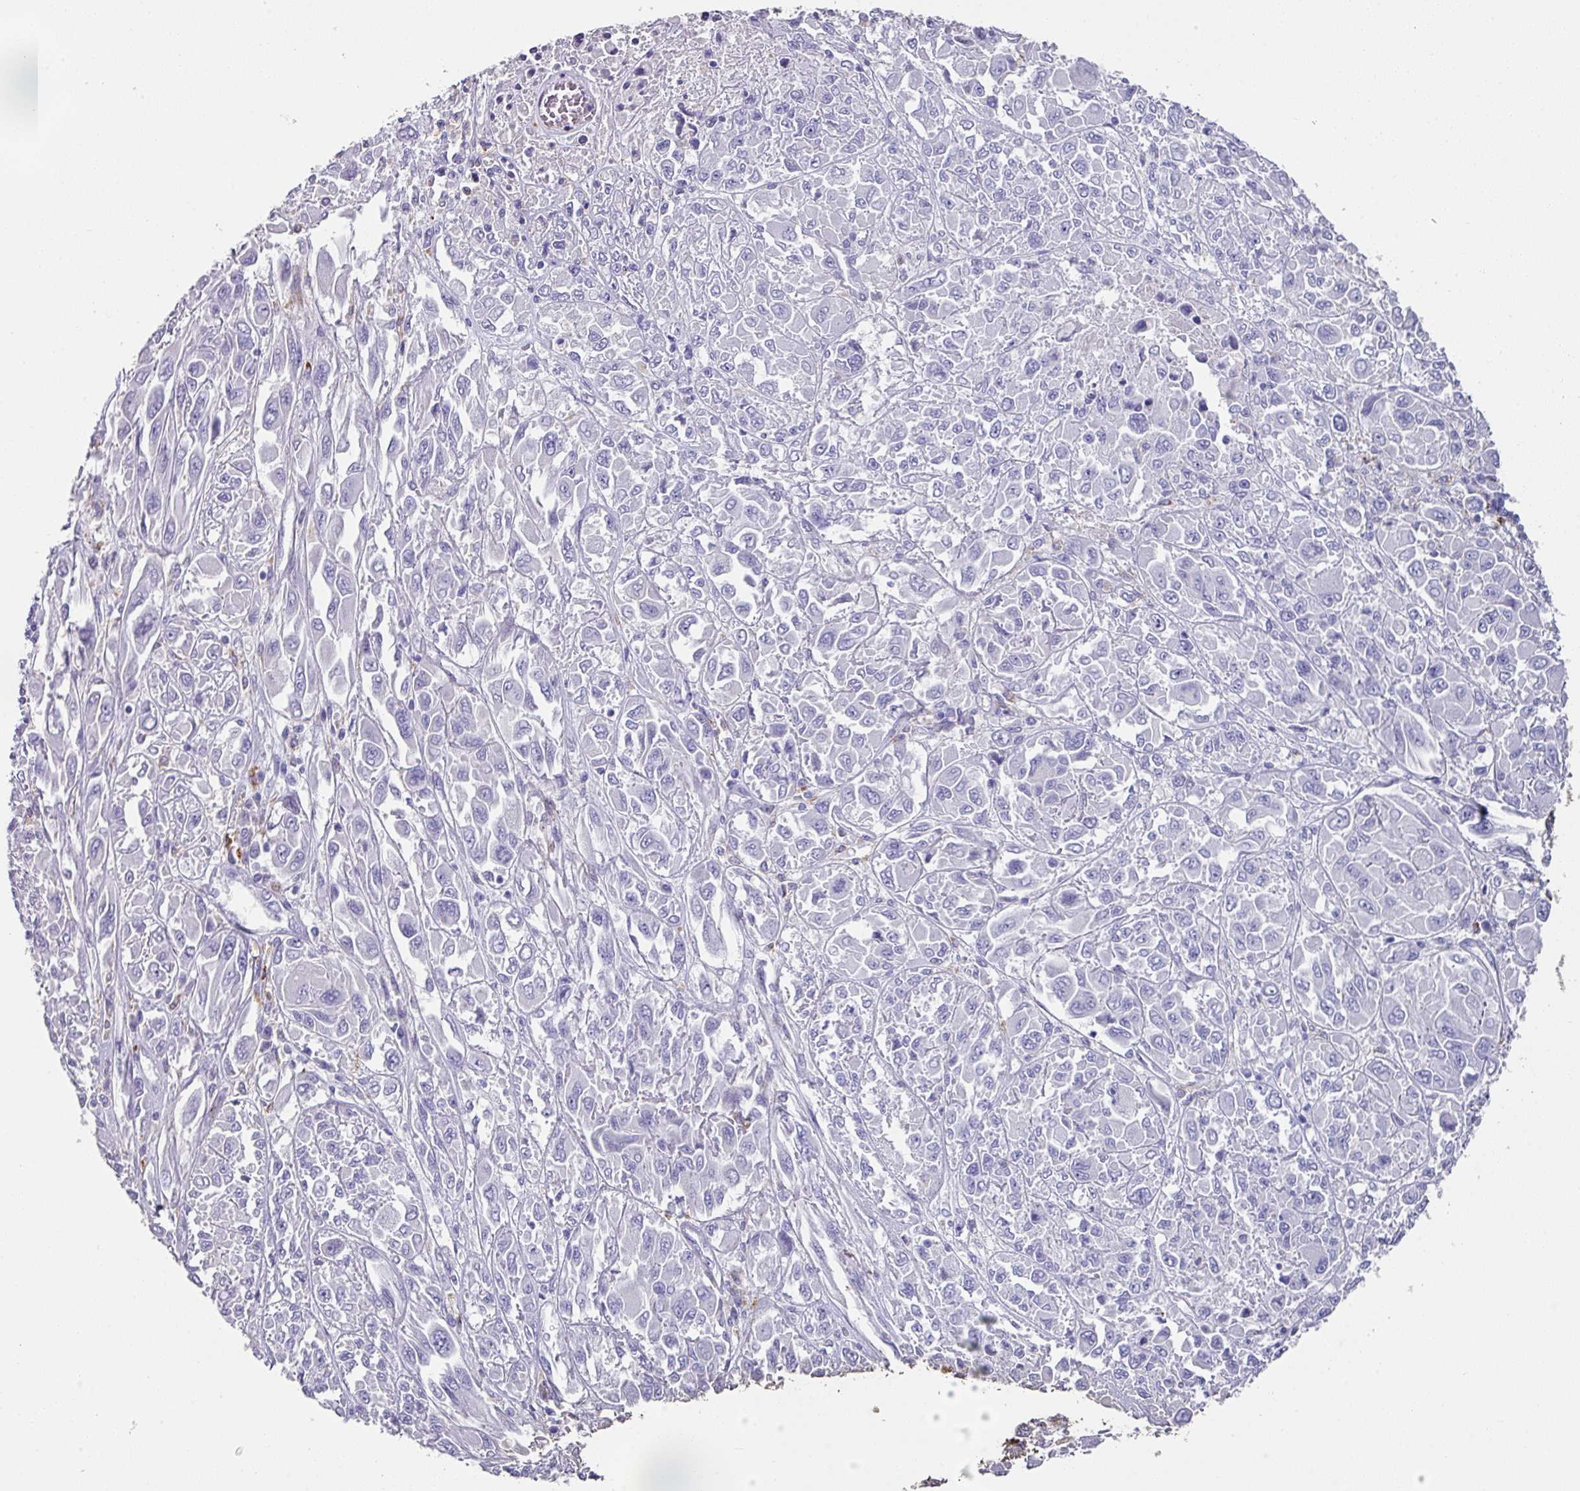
{"staining": {"intensity": "negative", "quantity": "none", "location": "none"}, "tissue": "melanoma", "cell_type": "Tumor cells", "image_type": "cancer", "snomed": [{"axis": "morphology", "description": "Malignant melanoma, NOS"}, {"axis": "topography", "description": "Skin"}], "caption": "This is an immunohistochemistry (IHC) image of melanoma. There is no staining in tumor cells.", "gene": "CPVL", "patient": {"sex": "female", "age": 91}}